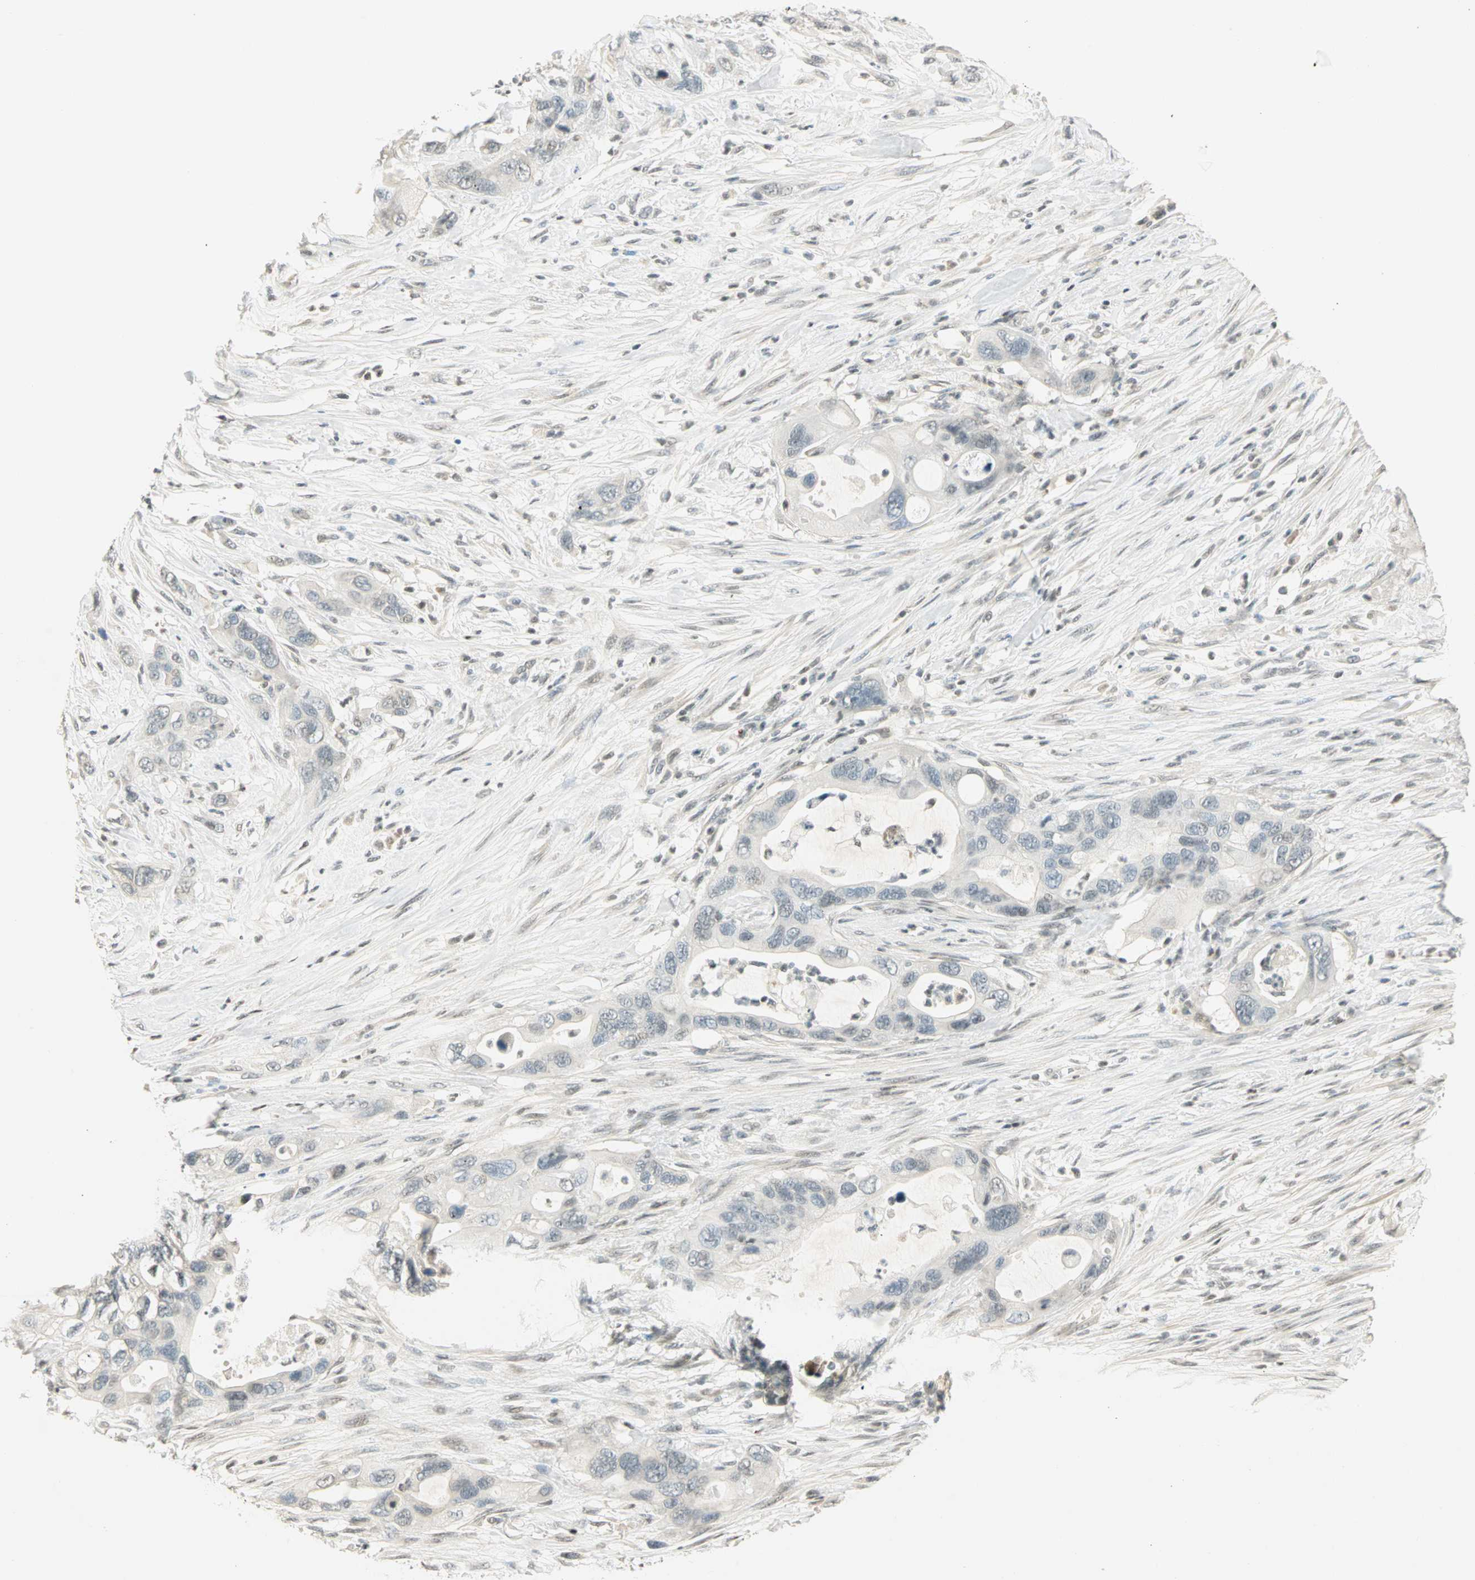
{"staining": {"intensity": "weak", "quantity": "<25%", "location": "nuclear"}, "tissue": "pancreatic cancer", "cell_type": "Tumor cells", "image_type": "cancer", "snomed": [{"axis": "morphology", "description": "Adenocarcinoma, NOS"}, {"axis": "topography", "description": "Pancreas"}], "caption": "Immunohistochemistry (IHC) image of pancreatic cancer (adenocarcinoma) stained for a protein (brown), which reveals no expression in tumor cells.", "gene": "SMAD3", "patient": {"sex": "female", "age": 71}}